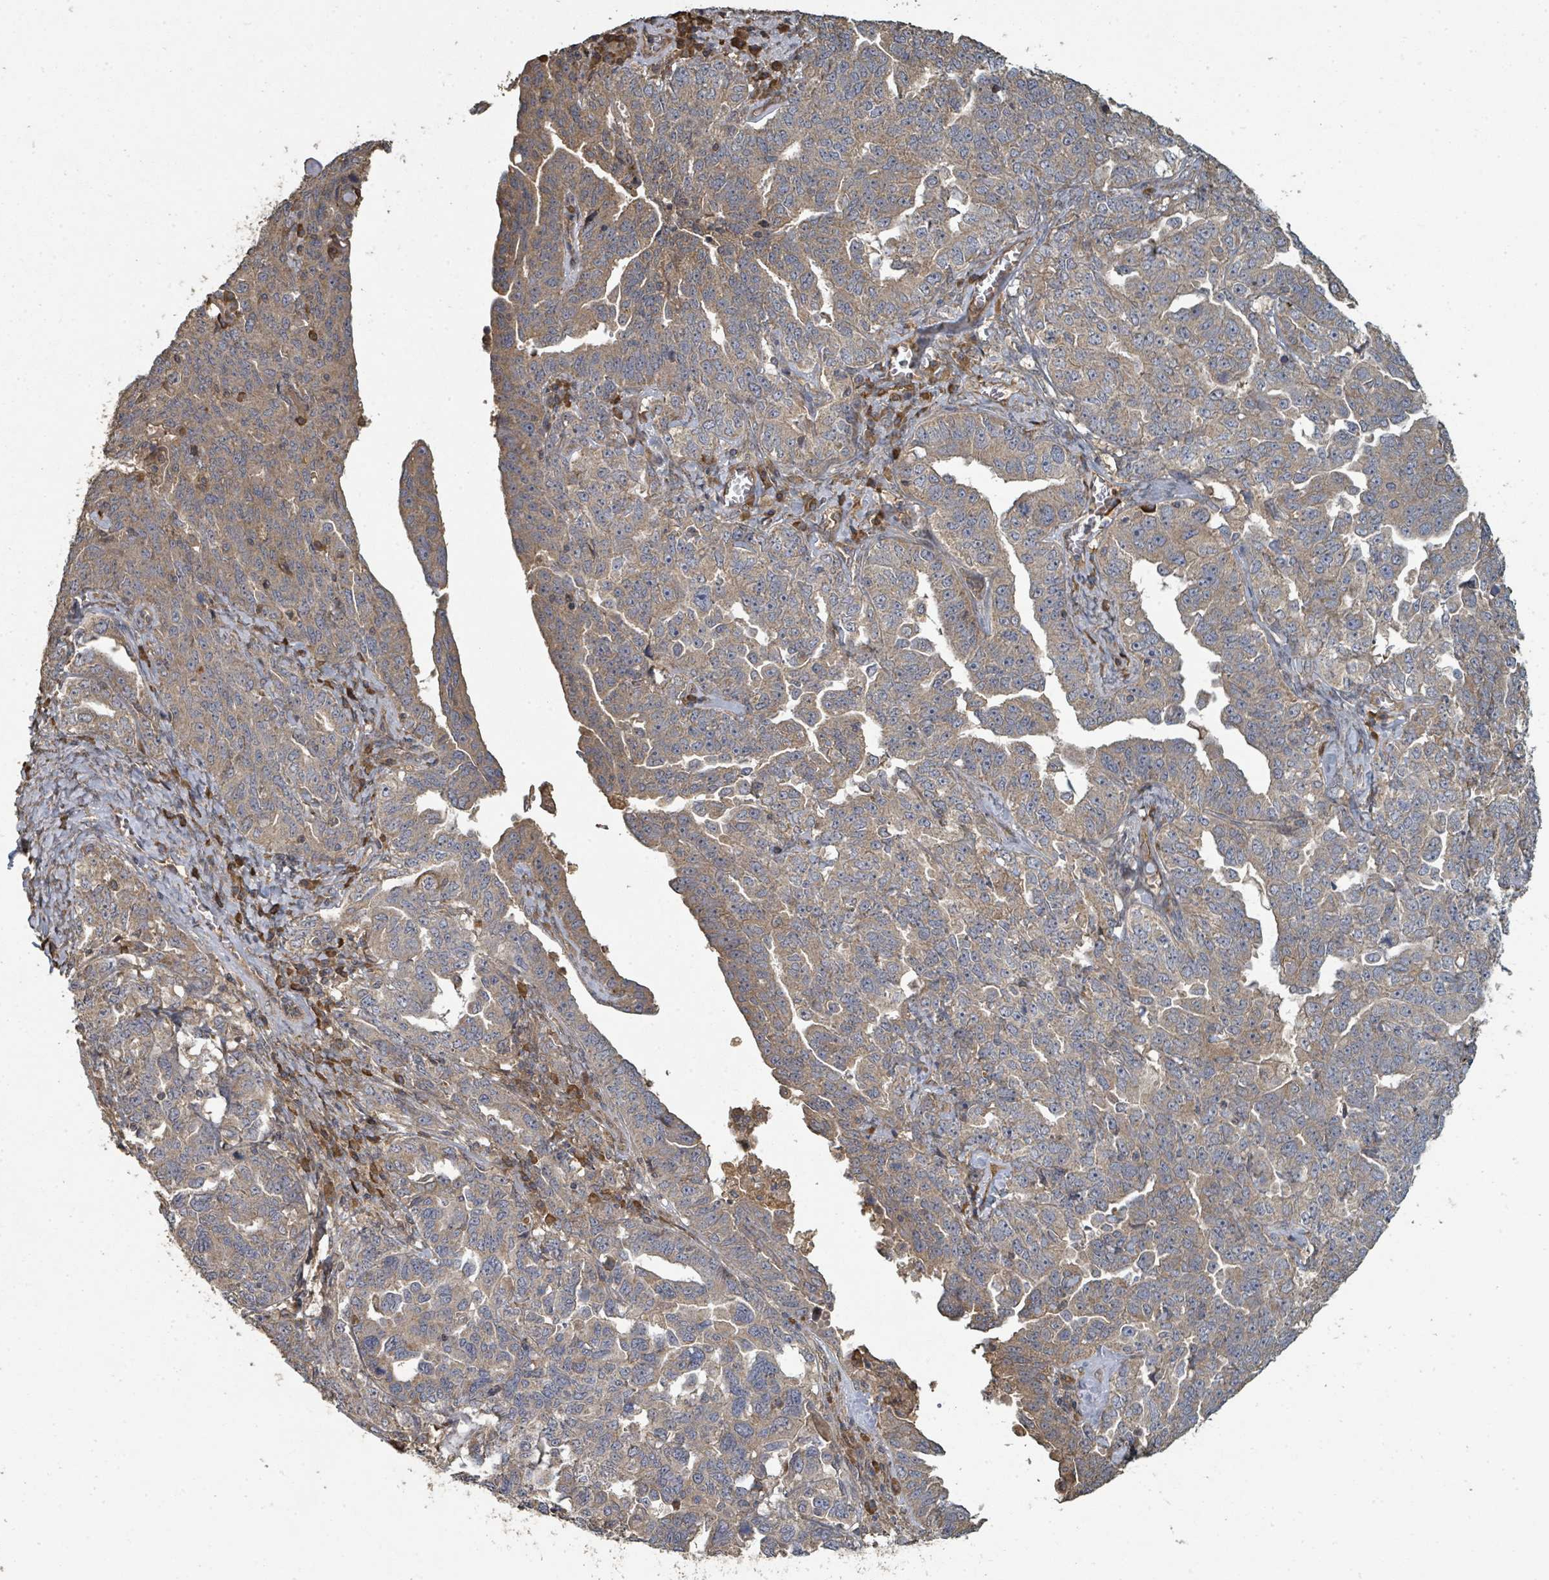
{"staining": {"intensity": "moderate", "quantity": "25%-75%", "location": "cytoplasmic/membranous"}, "tissue": "ovarian cancer", "cell_type": "Tumor cells", "image_type": "cancer", "snomed": [{"axis": "morphology", "description": "Carcinoma, endometroid"}, {"axis": "topography", "description": "Ovary"}], "caption": "Human ovarian cancer (endometroid carcinoma) stained with a protein marker shows moderate staining in tumor cells.", "gene": "WDFY1", "patient": {"sex": "female", "age": 62}}